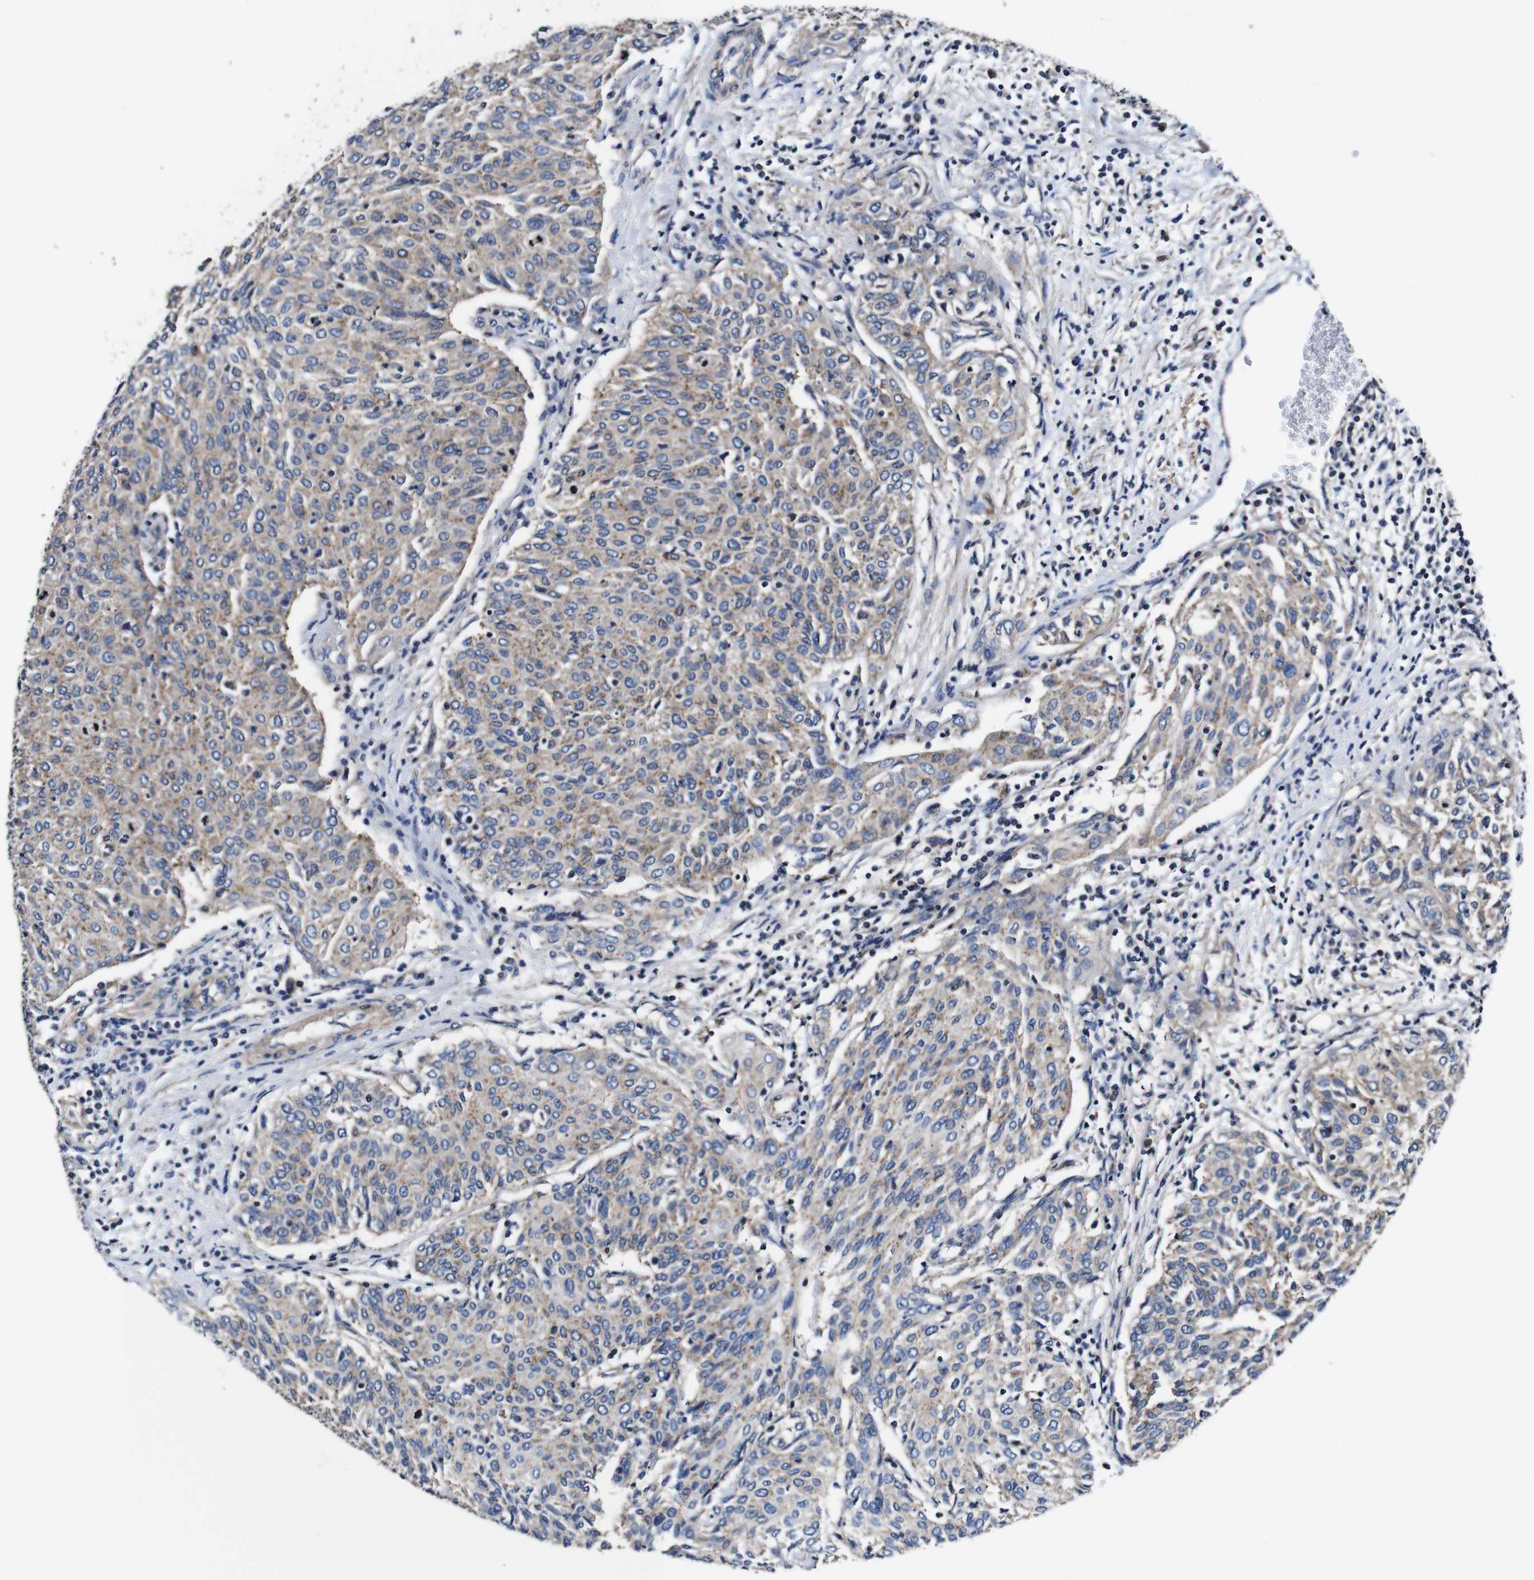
{"staining": {"intensity": "weak", "quantity": ">75%", "location": "cytoplasmic/membranous"}, "tissue": "urothelial cancer", "cell_type": "Tumor cells", "image_type": "cancer", "snomed": [{"axis": "morphology", "description": "Urothelial carcinoma, Low grade"}, {"axis": "topography", "description": "Urinary bladder"}], "caption": "Tumor cells display weak cytoplasmic/membranous staining in approximately >75% of cells in urothelial carcinoma (low-grade).", "gene": "PDCD6IP", "patient": {"sex": "female", "age": 79}}